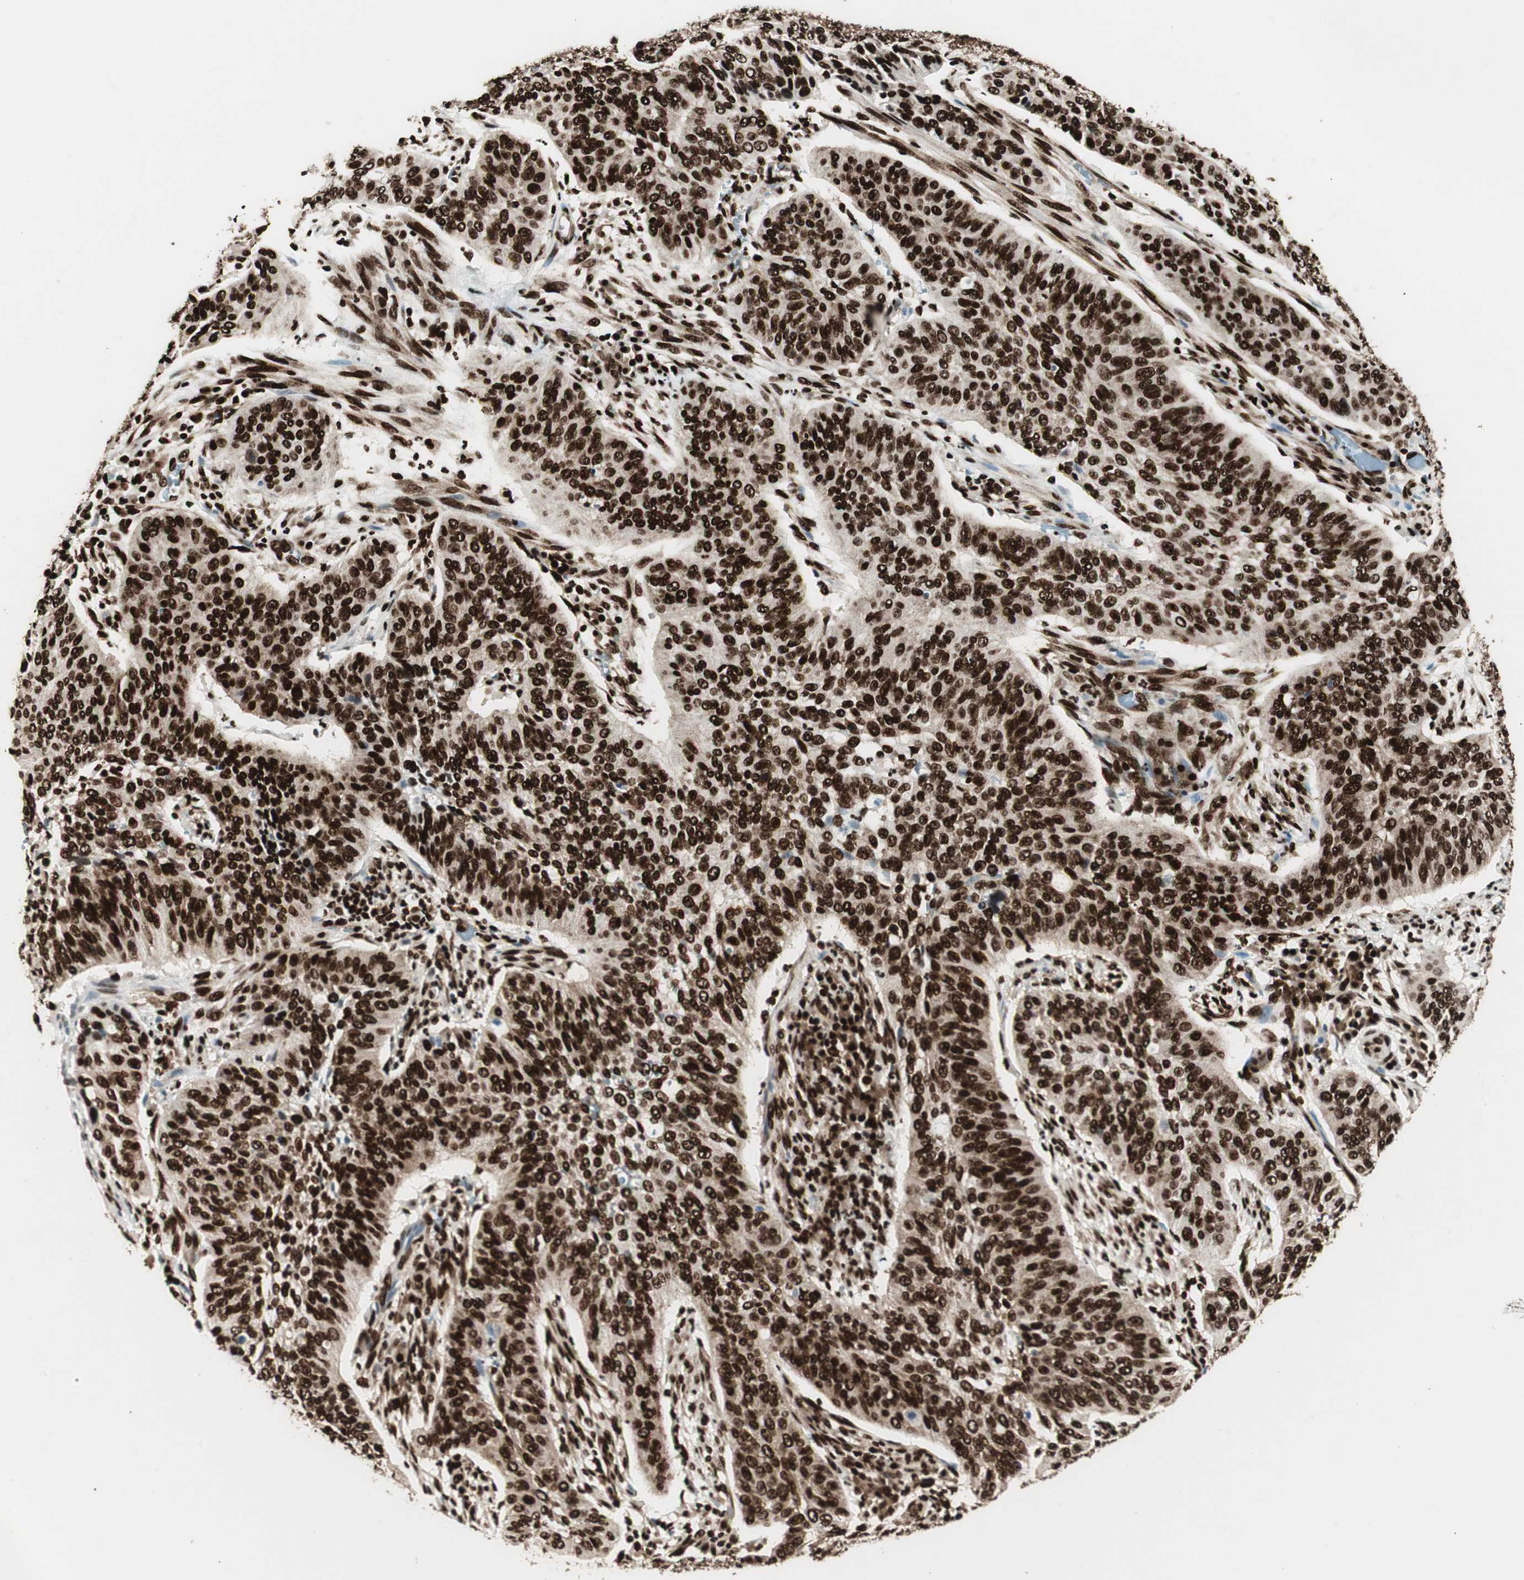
{"staining": {"intensity": "strong", "quantity": ">75%", "location": "nuclear"}, "tissue": "cervical cancer", "cell_type": "Tumor cells", "image_type": "cancer", "snomed": [{"axis": "morphology", "description": "Squamous cell carcinoma, NOS"}, {"axis": "topography", "description": "Cervix"}], "caption": "A brown stain highlights strong nuclear positivity of a protein in squamous cell carcinoma (cervical) tumor cells. (DAB (3,3'-diaminobenzidine) IHC, brown staining for protein, blue staining for nuclei).", "gene": "EWSR1", "patient": {"sex": "female", "age": 39}}